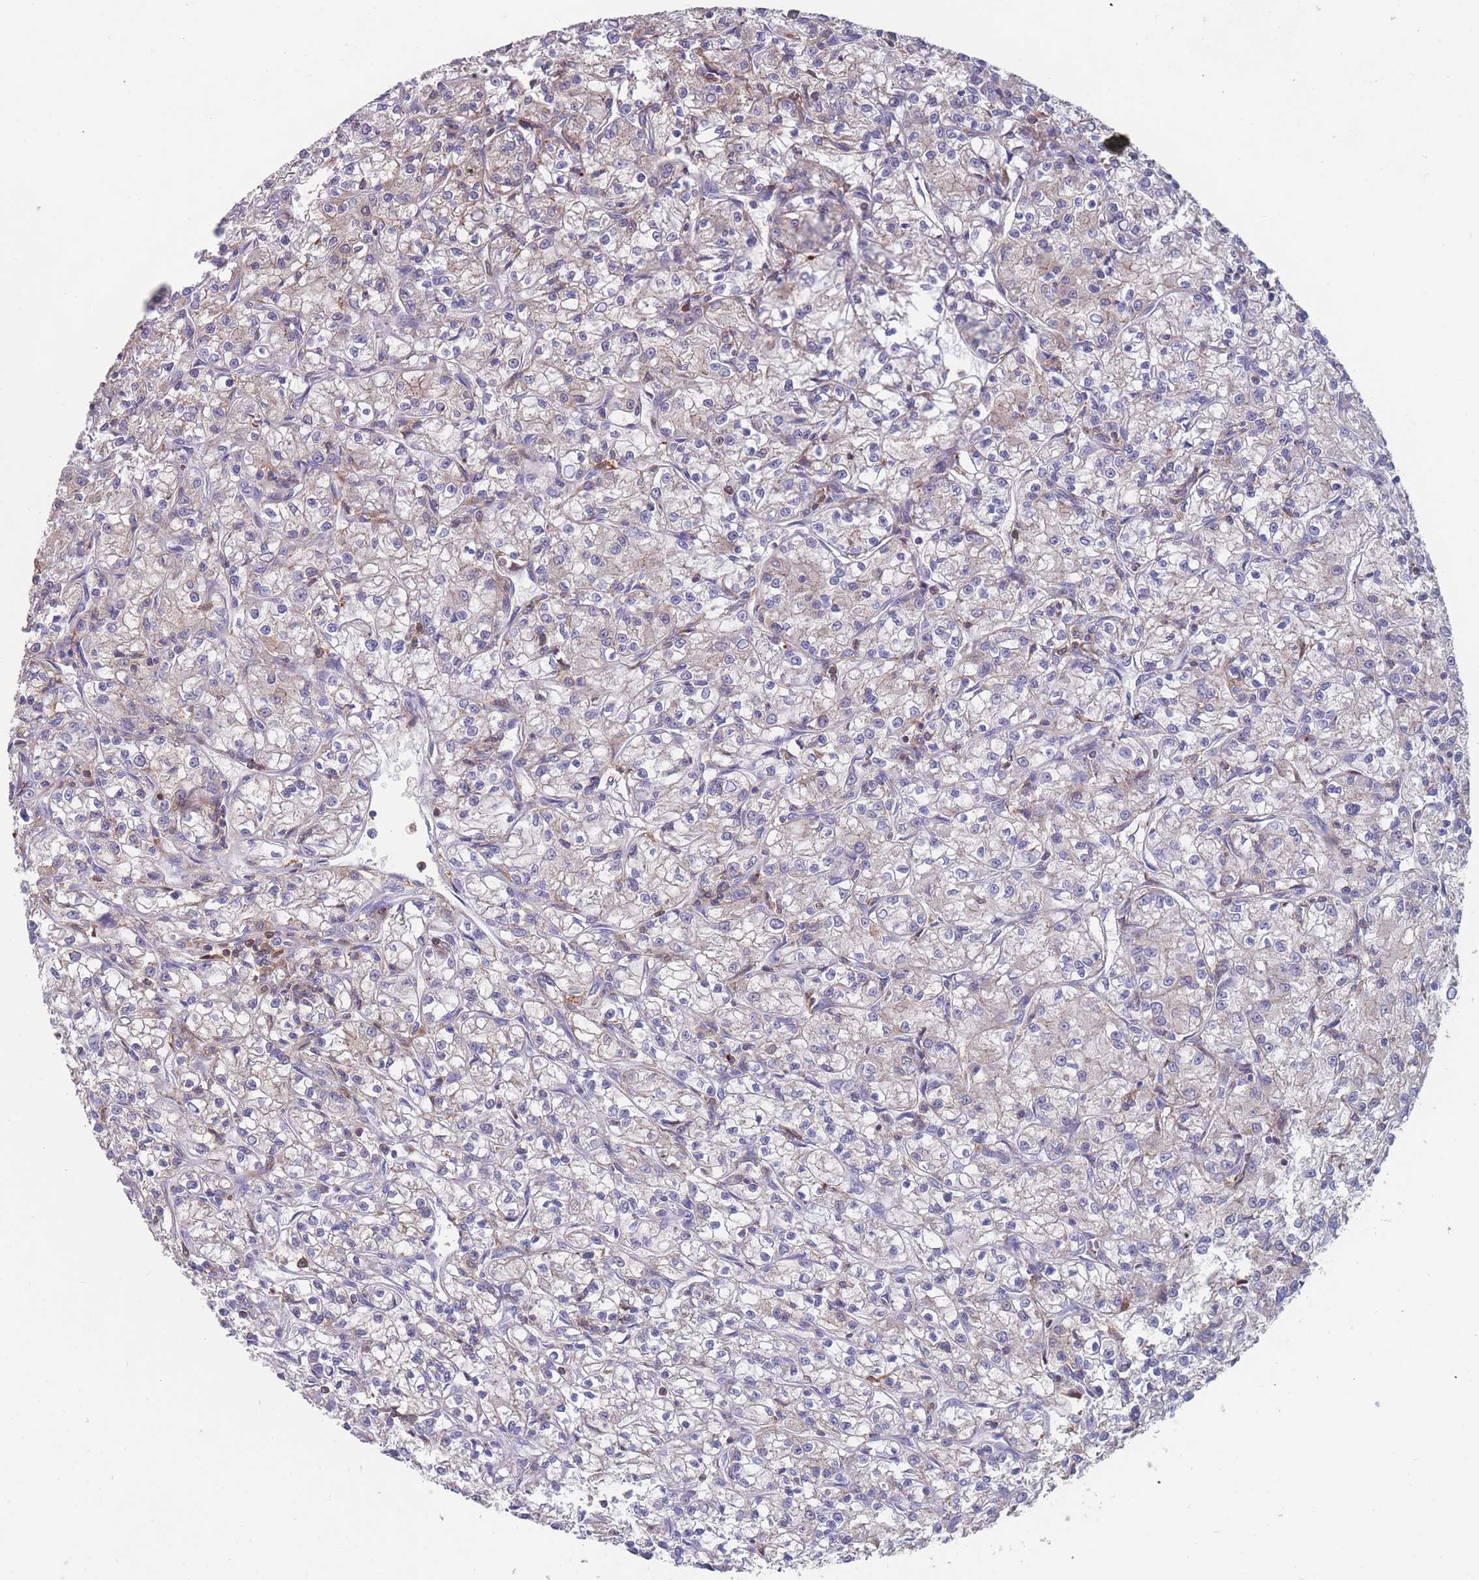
{"staining": {"intensity": "weak", "quantity": "<25%", "location": "cytoplasmic/membranous"}, "tissue": "renal cancer", "cell_type": "Tumor cells", "image_type": "cancer", "snomed": [{"axis": "morphology", "description": "Adenocarcinoma, NOS"}, {"axis": "topography", "description": "Kidney"}], "caption": "Adenocarcinoma (renal) was stained to show a protein in brown. There is no significant staining in tumor cells.", "gene": "CD33", "patient": {"sex": "female", "age": 59}}